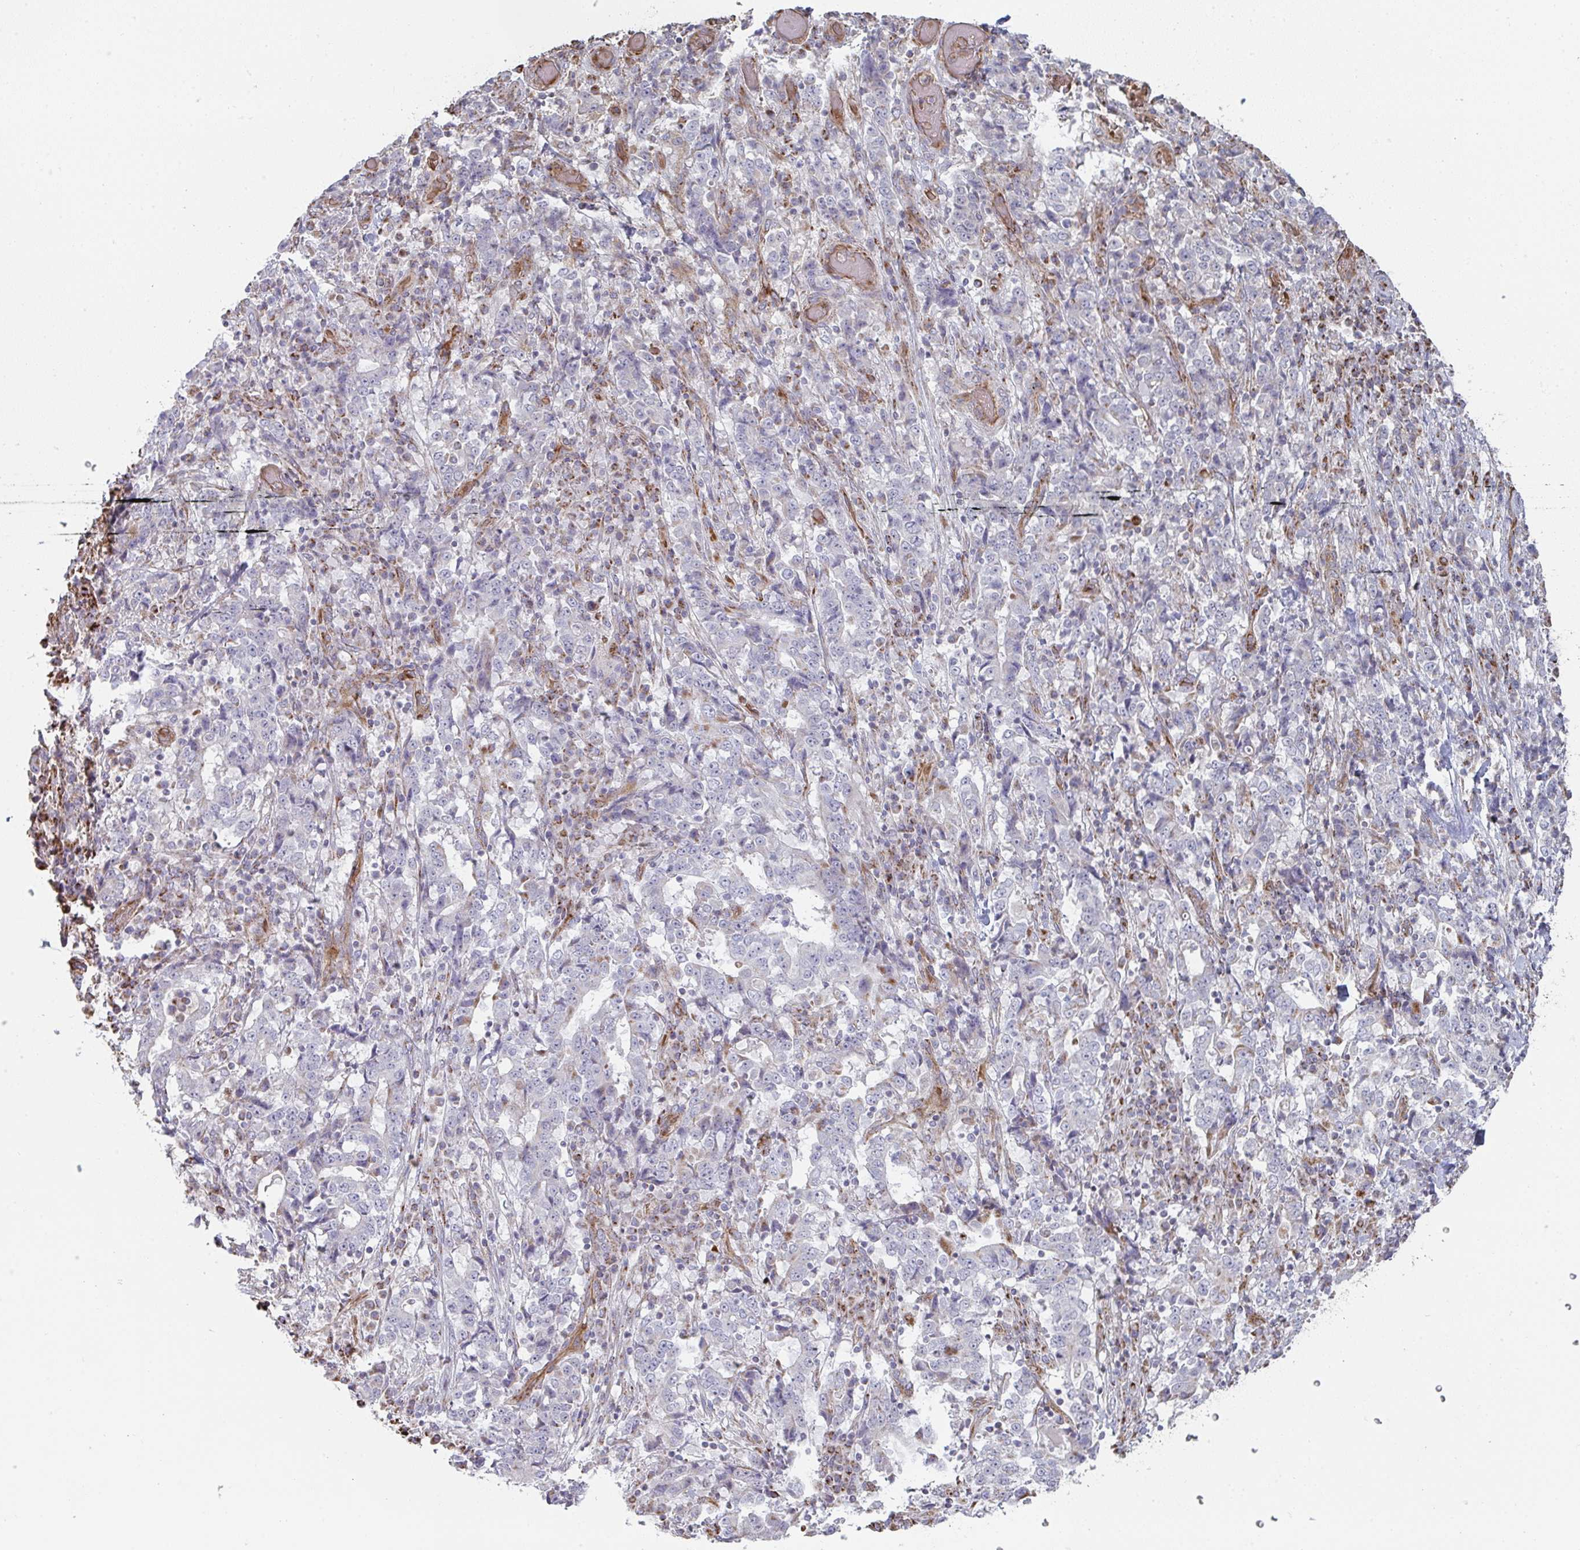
{"staining": {"intensity": "negative", "quantity": "none", "location": "none"}, "tissue": "stomach cancer", "cell_type": "Tumor cells", "image_type": "cancer", "snomed": [{"axis": "morphology", "description": "Normal tissue, NOS"}, {"axis": "morphology", "description": "Adenocarcinoma, NOS"}, {"axis": "topography", "description": "Stomach, upper"}, {"axis": "topography", "description": "Stomach"}], "caption": "Immunohistochemistry micrograph of neoplastic tissue: human adenocarcinoma (stomach) stained with DAB shows no significant protein expression in tumor cells. (IHC, brightfield microscopy, high magnification).", "gene": "ZNF526", "patient": {"sex": "male", "age": 59}}